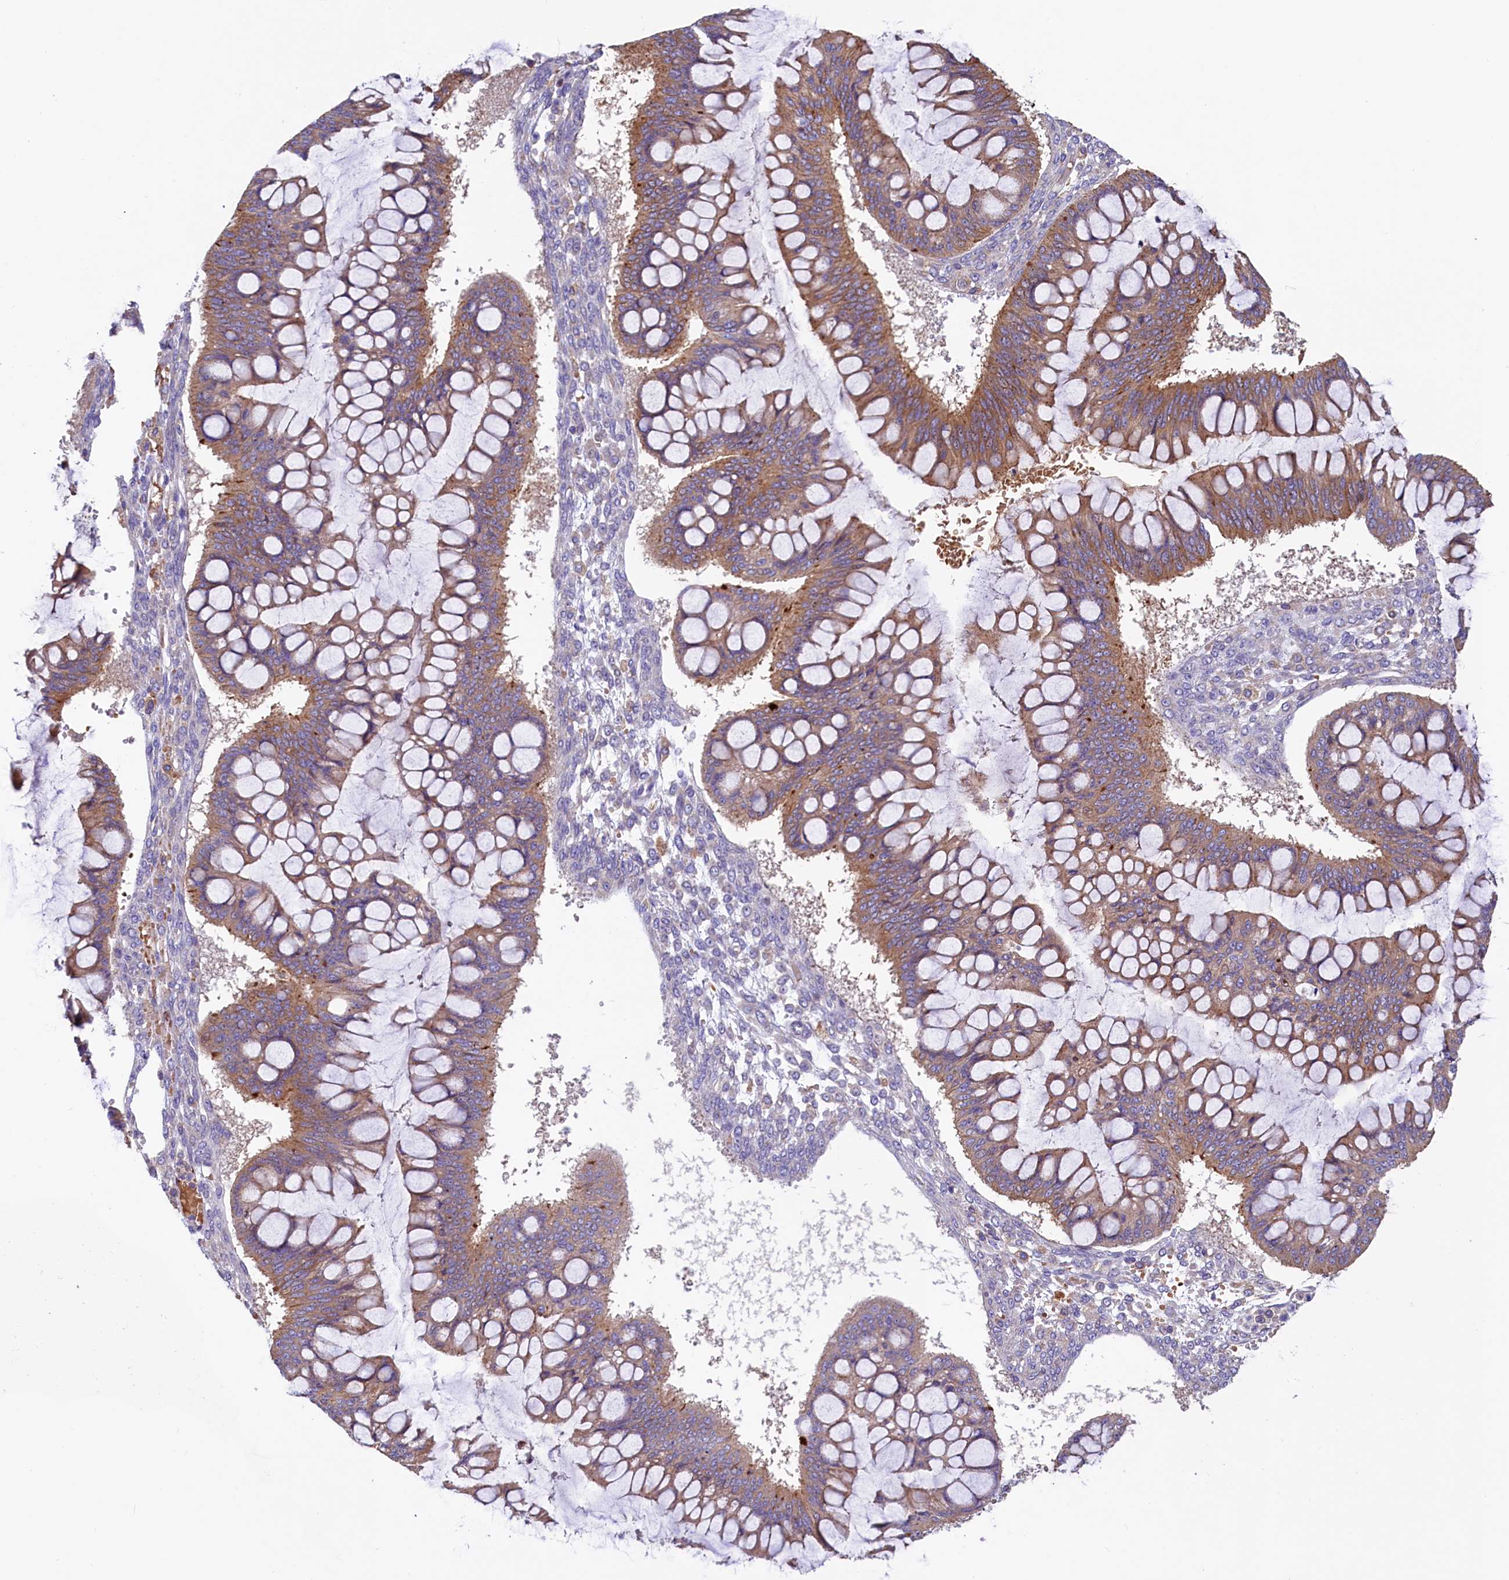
{"staining": {"intensity": "moderate", "quantity": ">75%", "location": "cytoplasmic/membranous"}, "tissue": "ovarian cancer", "cell_type": "Tumor cells", "image_type": "cancer", "snomed": [{"axis": "morphology", "description": "Cystadenocarcinoma, mucinous, NOS"}, {"axis": "topography", "description": "Ovary"}], "caption": "Brown immunohistochemical staining in ovarian cancer displays moderate cytoplasmic/membranous expression in about >75% of tumor cells.", "gene": "HPS6", "patient": {"sex": "female", "age": 73}}